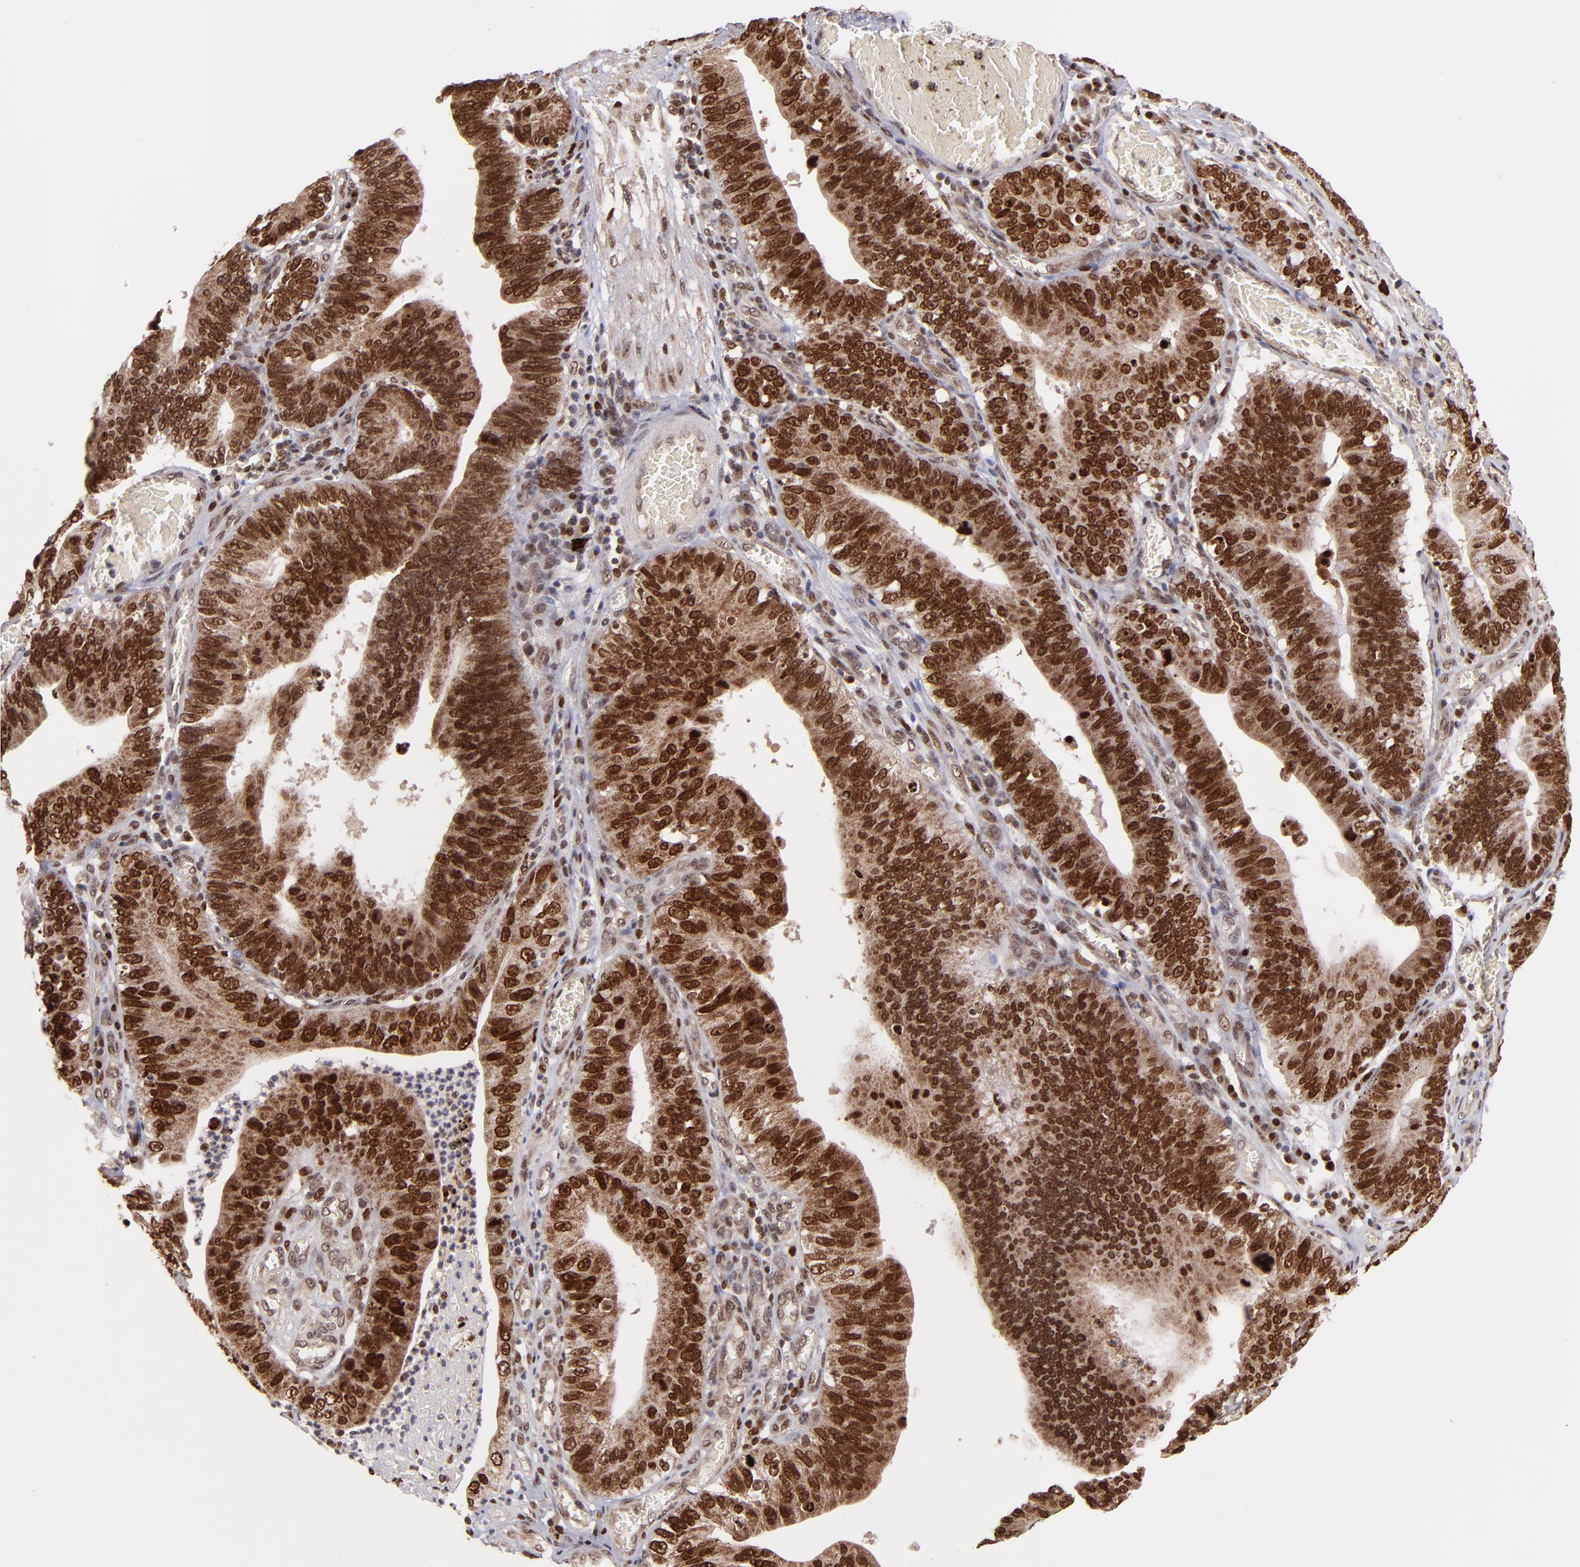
{"staining": {"intensity": "strong", "quantity": ">75%", "location": "cytoplasmic/membranous,nuclear"}, "tissue": "stomach cancer", "cell_type": "Tumor cells", "image_type": "cancer", "snomed": [{"axis": "morphology", "description": "Adenocarcinoma, NOS"}, {"axis": "topography", "description": "Stomach"}, {"axis": "topography", "description": "Gastric cardia"}], "caption": "Stomach adenocarcinoma stained with DAB immunohistochemistry (IHC) reveals high levels of strong cytoplasmic/membranous and nuclear positivity in about >75% of tumor cells.", "gene": "TOP1MT", "patient": {"sex": "male", "age": 59}}